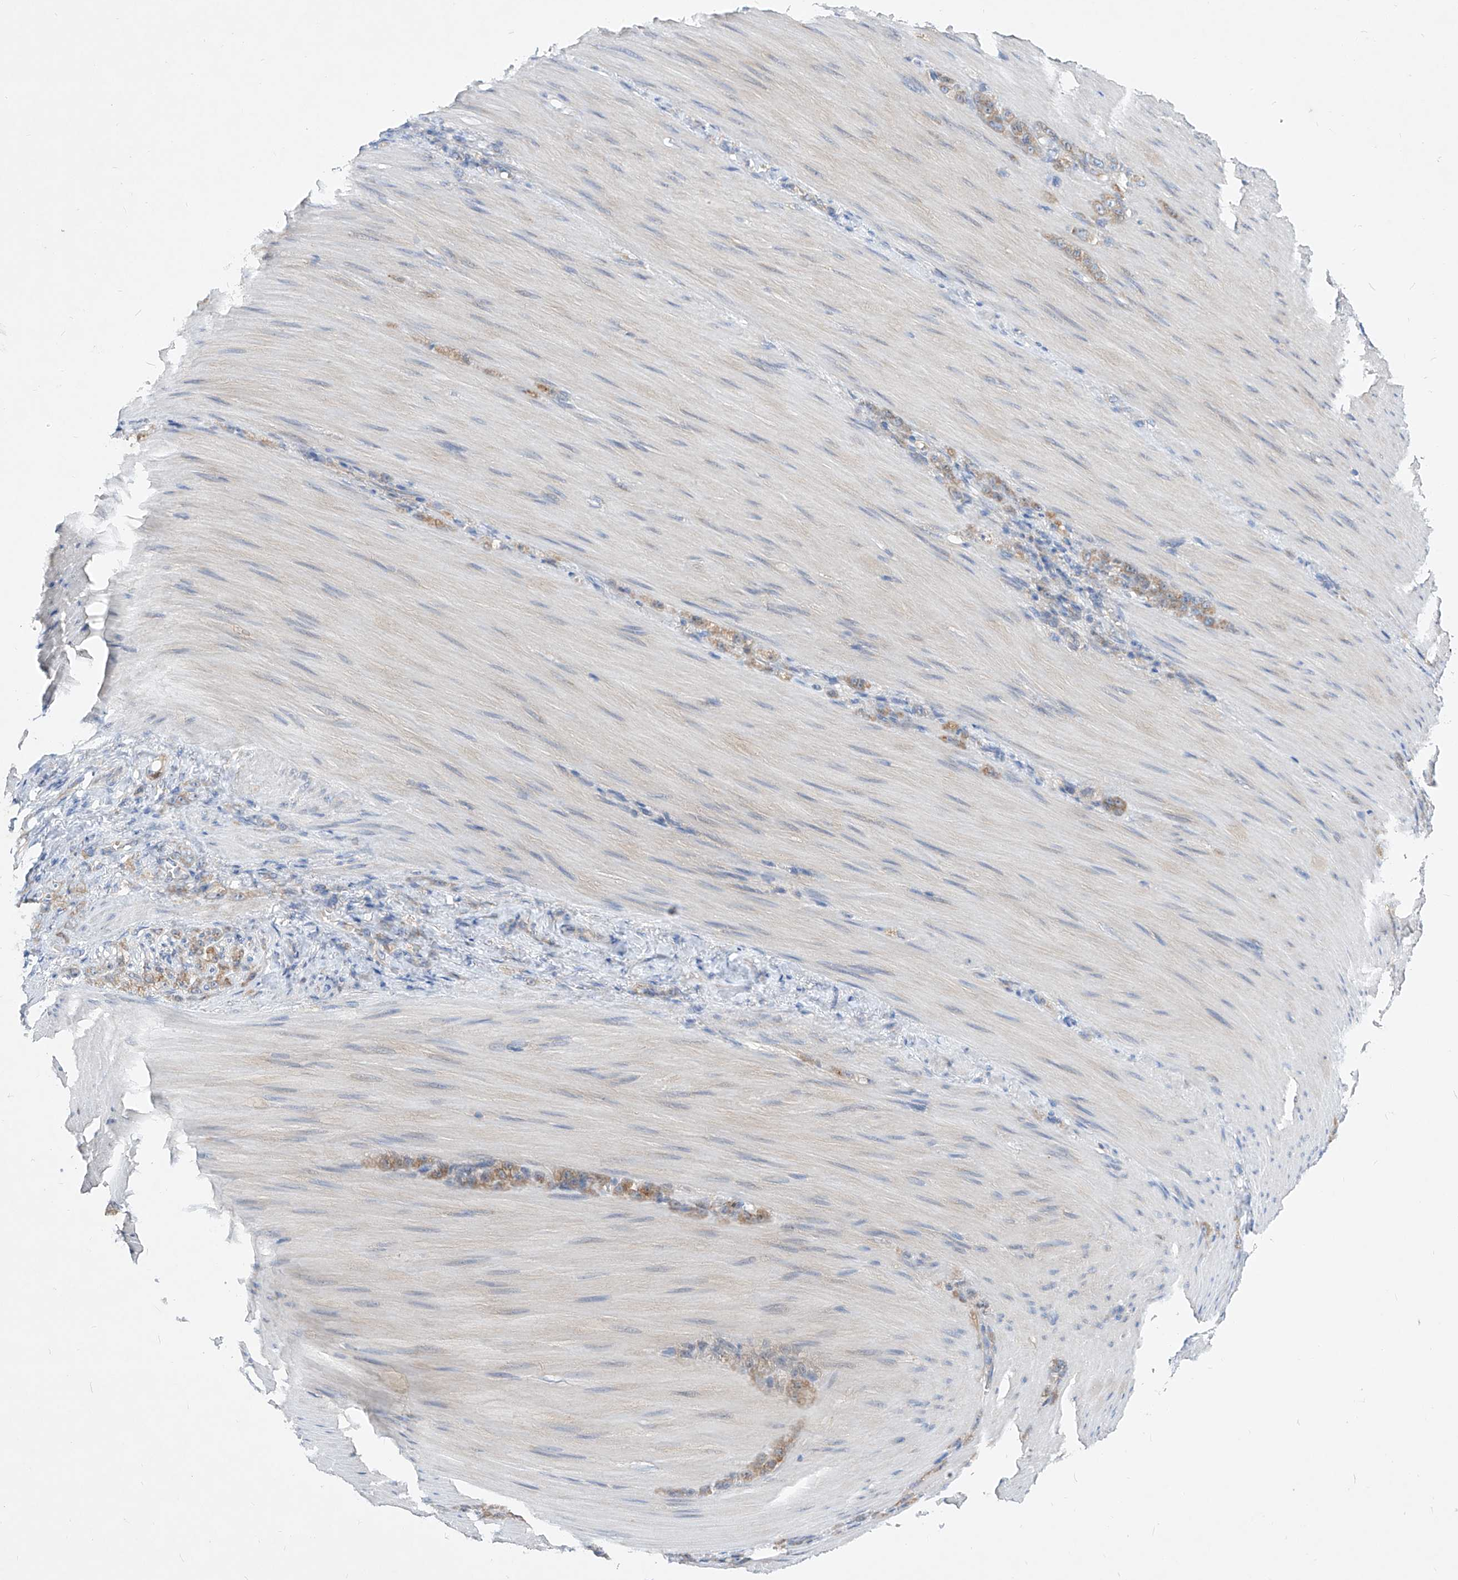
{"staining": {"intensity": "moderate", "quantity": "25%-75%", "location": "cytoplasmic/membranous"}, "tissue": "stomach cancer", "cell_type": "Tumor cells", "image_type": "cancer", "snomed": [{"axis": "morphology", "description": "Normal tissue, NOS"}, {"axis": "morphology", "description": "Adenocarcinoma, NOS"}, {"axis": "topography", "description": "Stomach"}], "caption": "Protein analysis of adenocarcinoma (stomach) tissue exhibits moderate cytoplasmic/membranous positivity in about 25%-75% of tumor cells. (IHC, brightfield microscopy, high magnification).", "gene": "UFL1", "patient": {"sex": "male", "age": 82}}